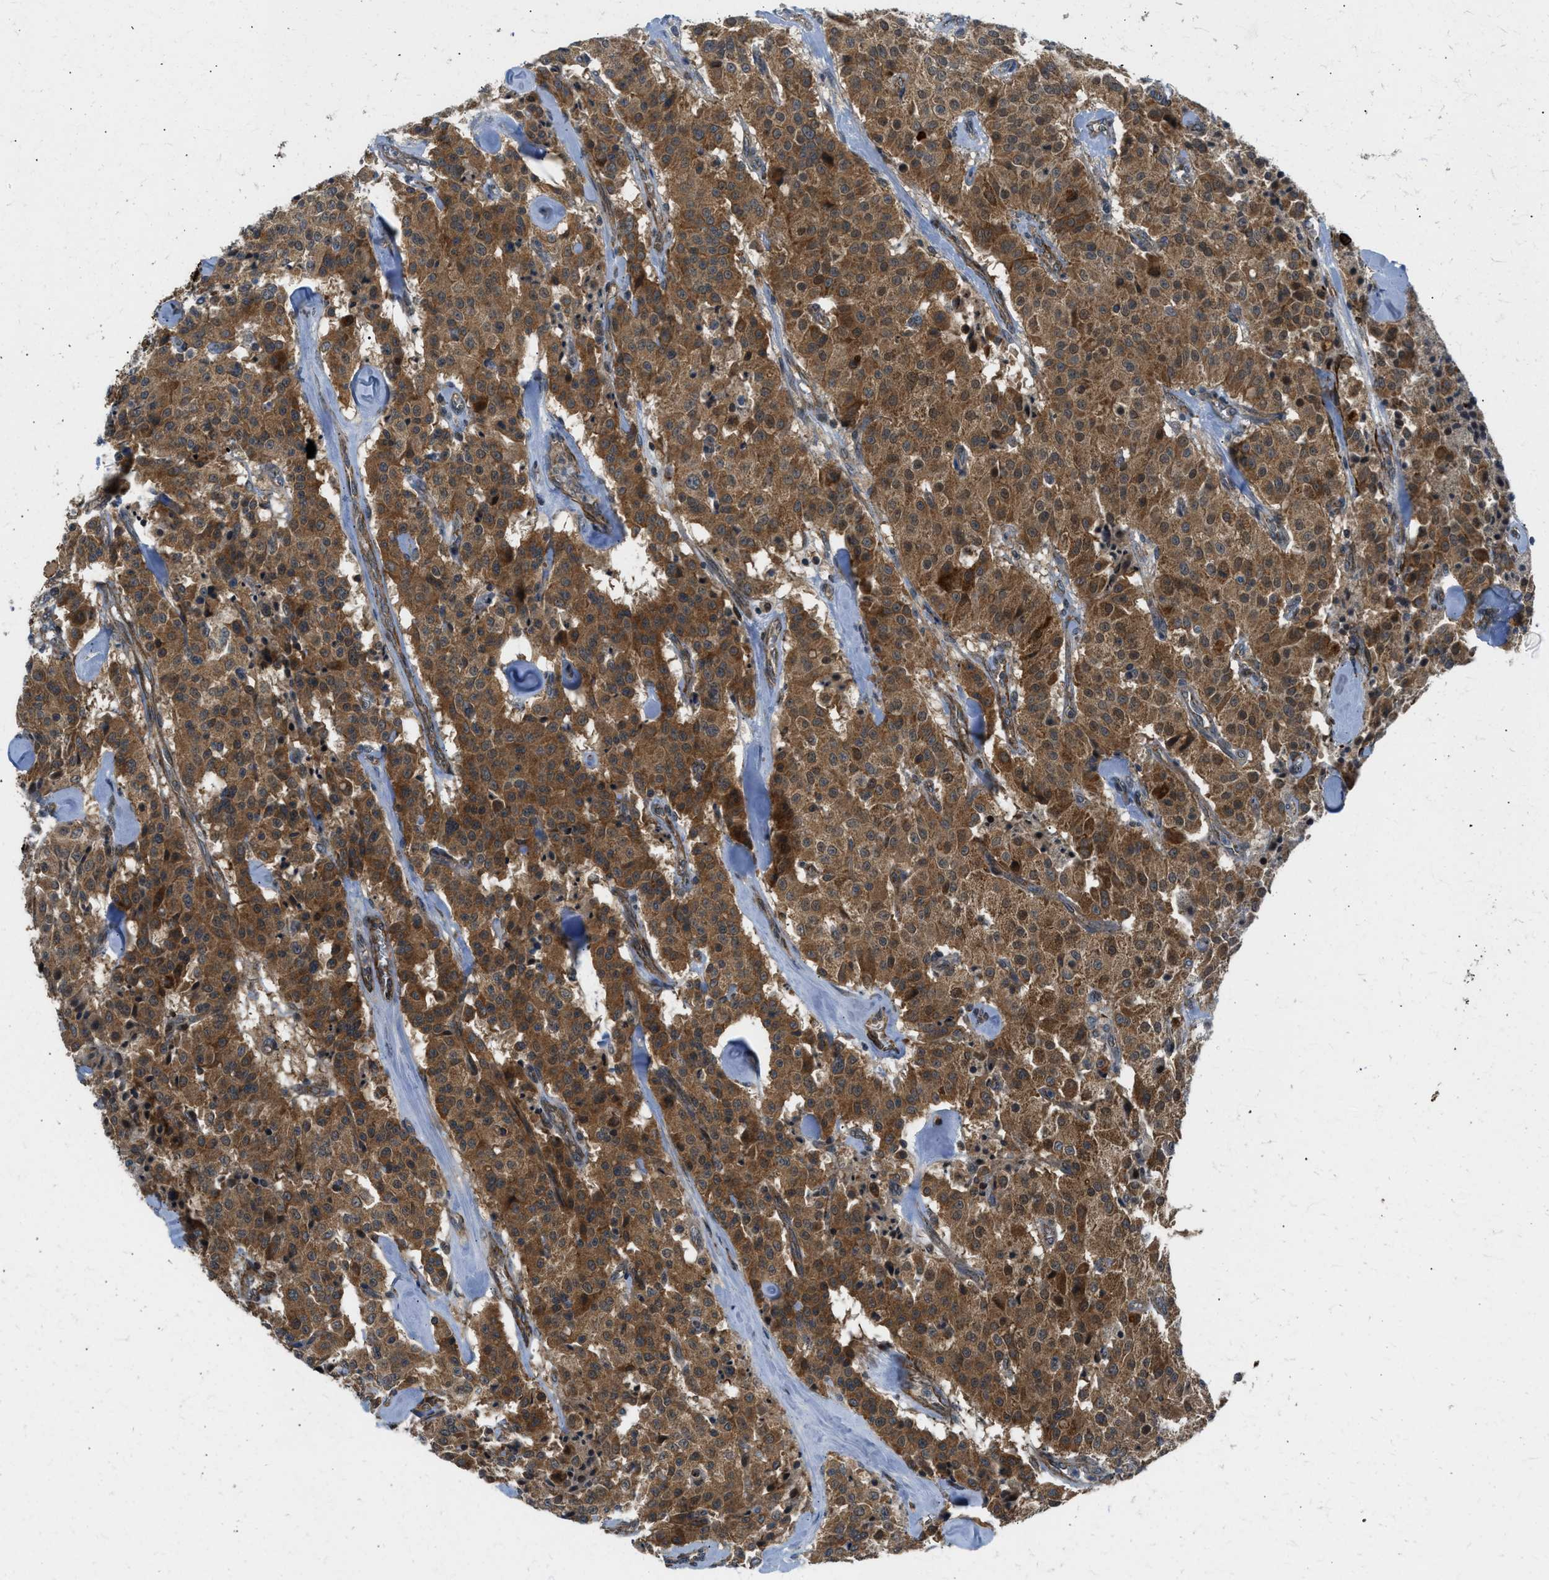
{"staining": {"intensity": "strong", "quantity": ">75%", "location": "cytoplasmic/membranous"}, "tissue": "carcinoid", "cell_type": "Tumor cells", "image_type": "cancer", "snomed": [{"axis": "morphology", "description": "Carcinoid, malignant, NOS"}, {"axis": "topography", "description": "Lung"}], "caption": "The photomicrograph exhibits staining of carcinoid, revealing strong cytoplasmic/membranous protein positivity (brown color) within tumor cells. (DAB IHC with brightfield microscopy, high magnification).", "gene": "SESN2", "patient": {"sex": "male", "age": 30}}